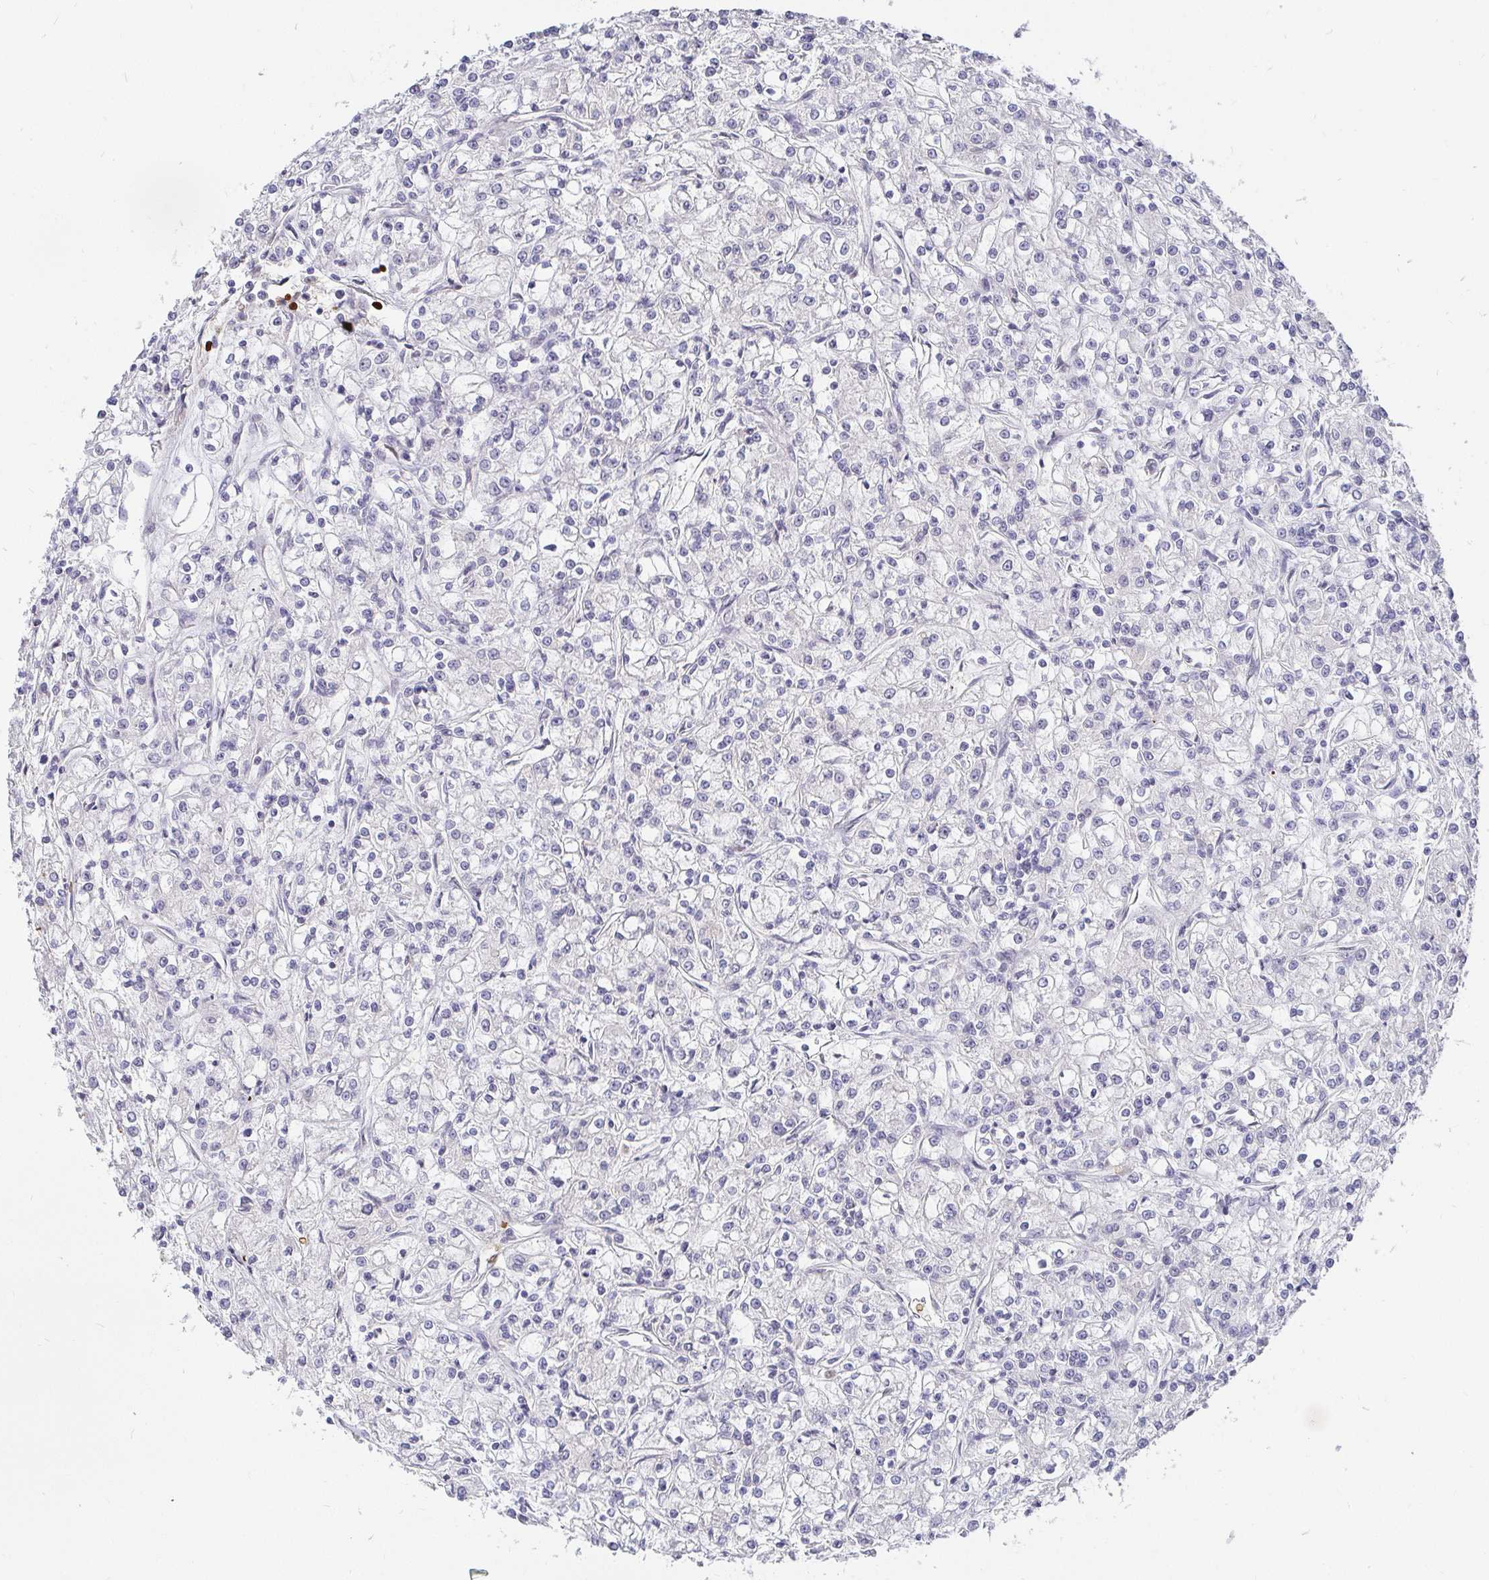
{"staining": {"intensity": "negative", "quantity": "none", "location": "none"}, "tissue": "renal cancer", "cell_type": "Tumor cells", "image_type": "cancer", "snomed": [{"axis": "morphology", "description": "Adenocarcinoma, NOS"}, {"axis": "topography", "description": "Kidney"}], "caption": "The photomicrograph exhibits no staining of tumor cells in renal cancer. (Immunohistochemistry, brightfield microscopy, high magnification).", "gene": "FGF21", "patient": {"sex": "female", "age": 59}}